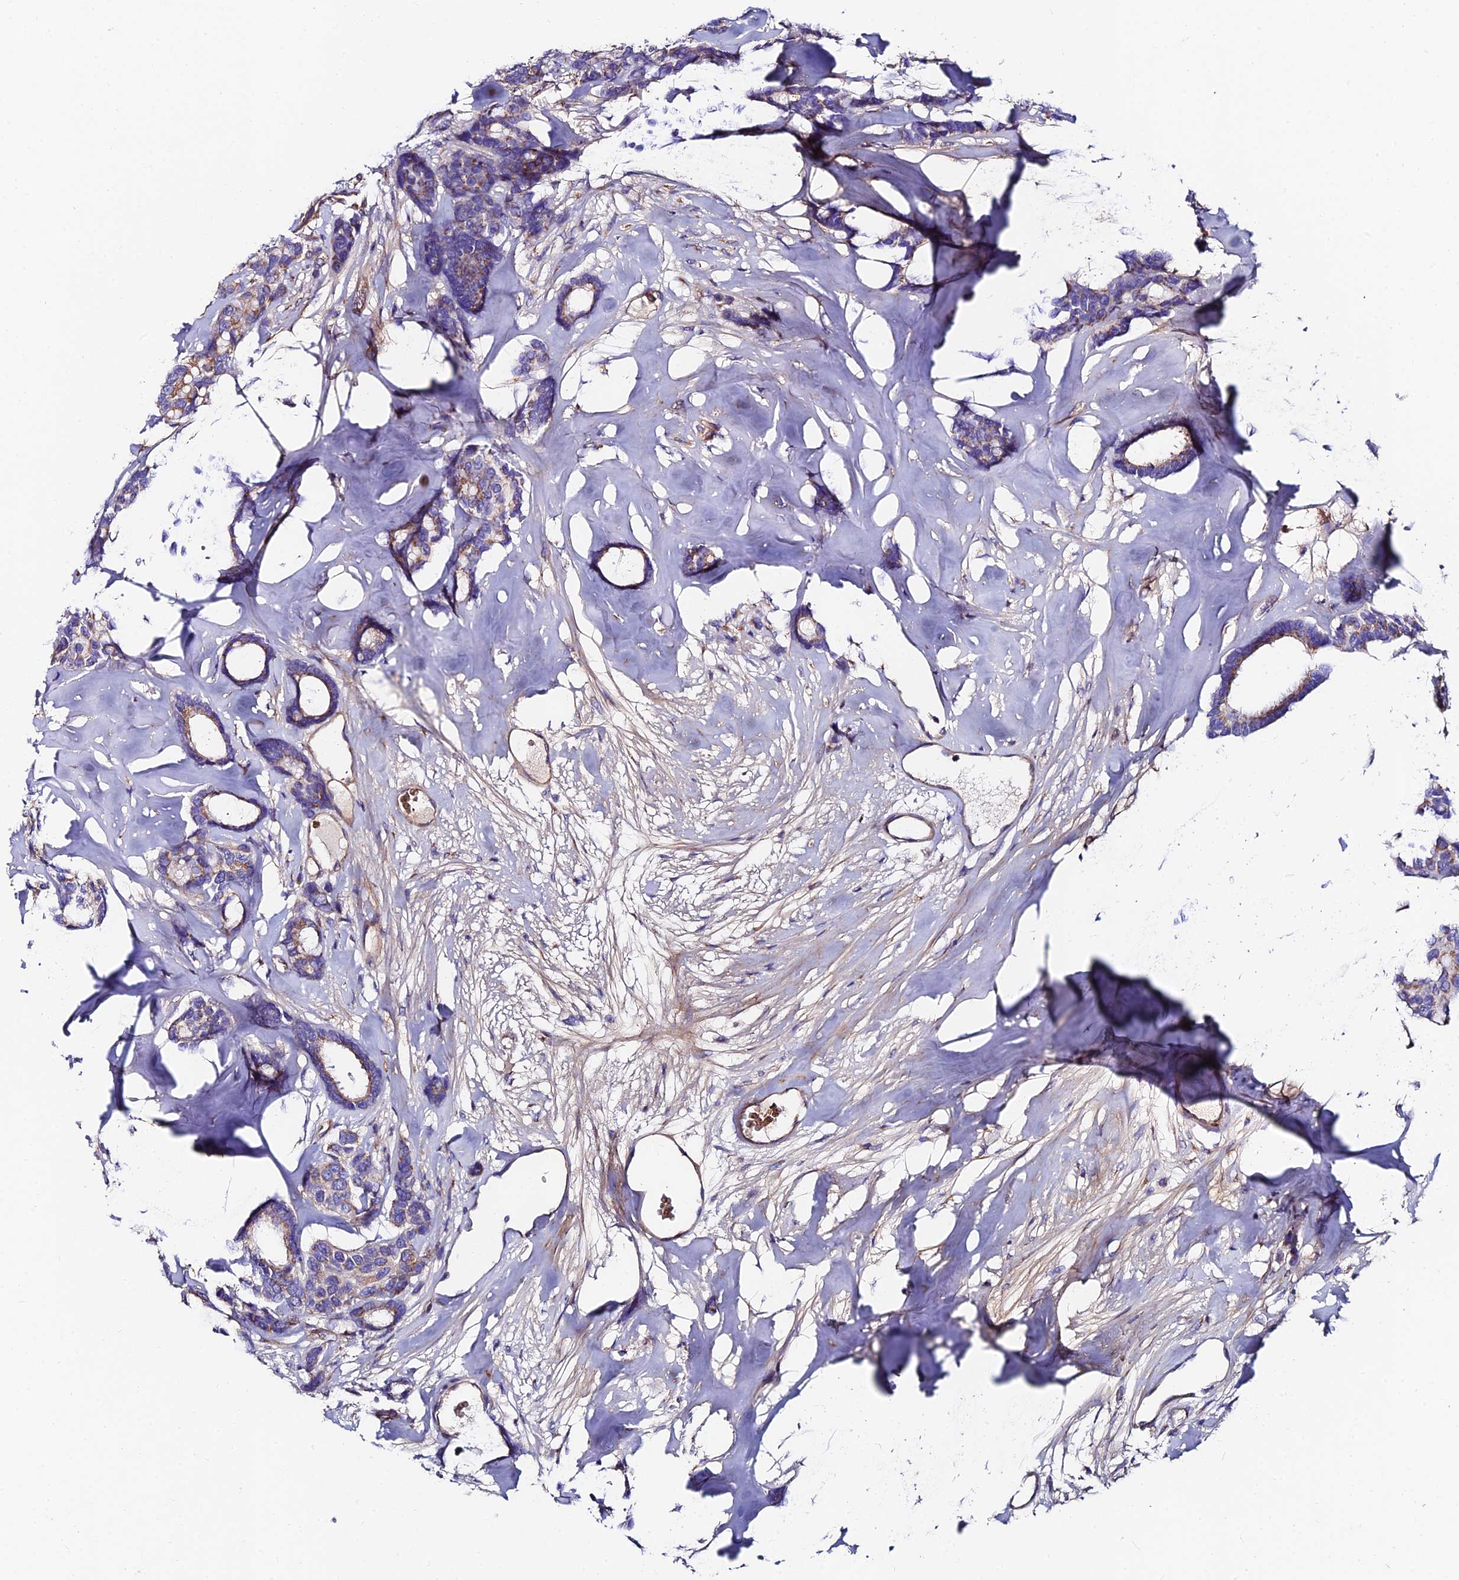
{"staining": {"intensity": "moderate", "quantity": "25%-75%", "location": "cytoplasmic/membranous"}, "tissue": "breast cancer", "cell_type": "Tumor cells", "image_type": "cancer", "snomed": [{"axis": "morphology", "description": "Duct carcinoma"}, {"axis": "topography", "description": "Breast"}], "caption": "Immunohistochemistry (DAB (3,3'-diaminobenzidine)) staining of breast cancer reveals moderate cytoplasmic/membranous protein staining in about 25%-75% of tumor cells.", "gene": "ADGRF3", "patient": {"sex": "female", "age": 87}}